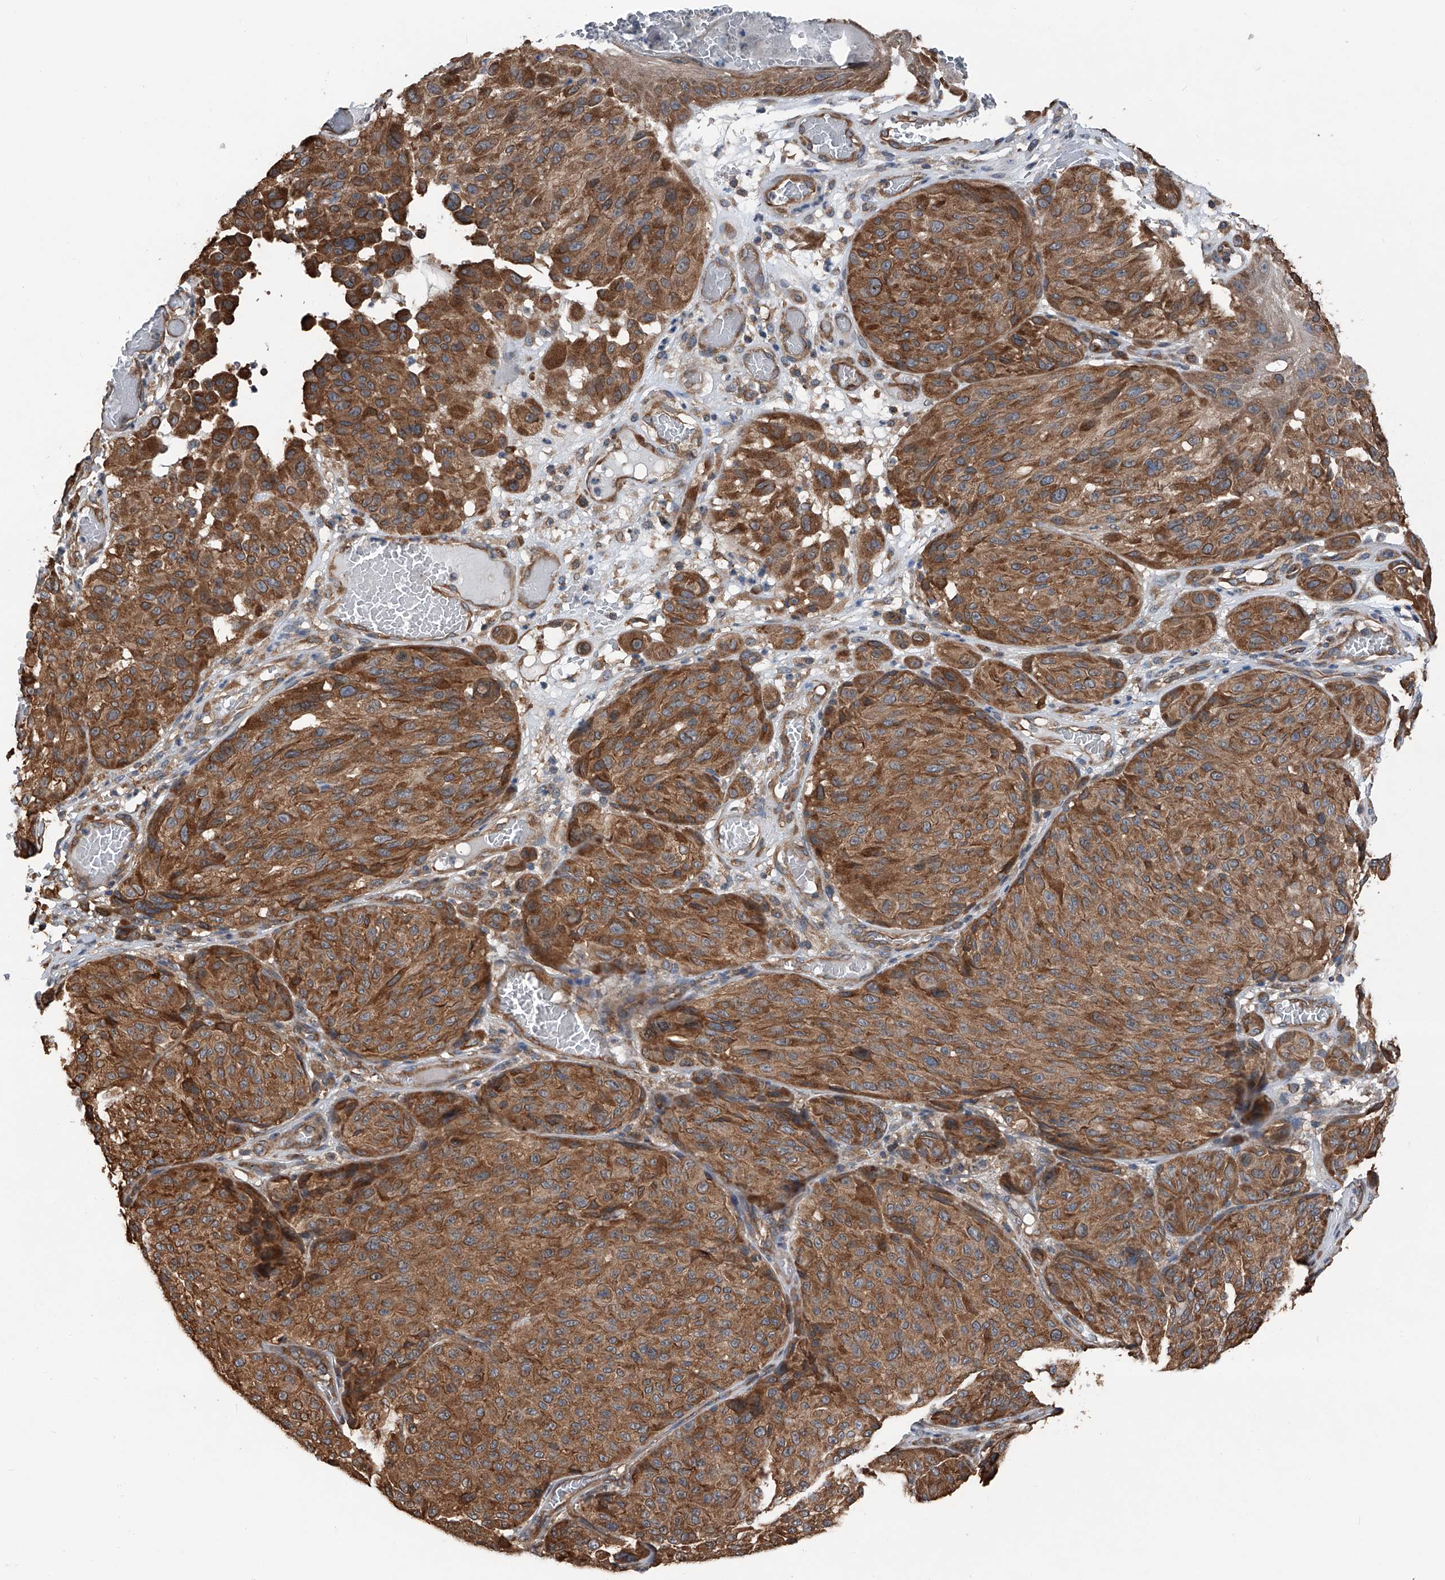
{"staining": {"intensity": "strong", "quantity": ">75%", "location": "cytoplasmic/membranous"}, "tissue": "melanoma", "cell_type": "Tumor cells", "image_type": "cancer", "snomed": [{"axis": "morphology", "description": "Malignant melanoma, NOS"}, {"axis": "topography", "description": "Skin"}], "caption": "DAB immunohistochemical staining of malignant melanoma displays strong cytoplasmic/membranous protein staining in approximately >75% of tumor cells.", "gene": "KCNJ2", "patient": {"sex": "male", "age": 83}}